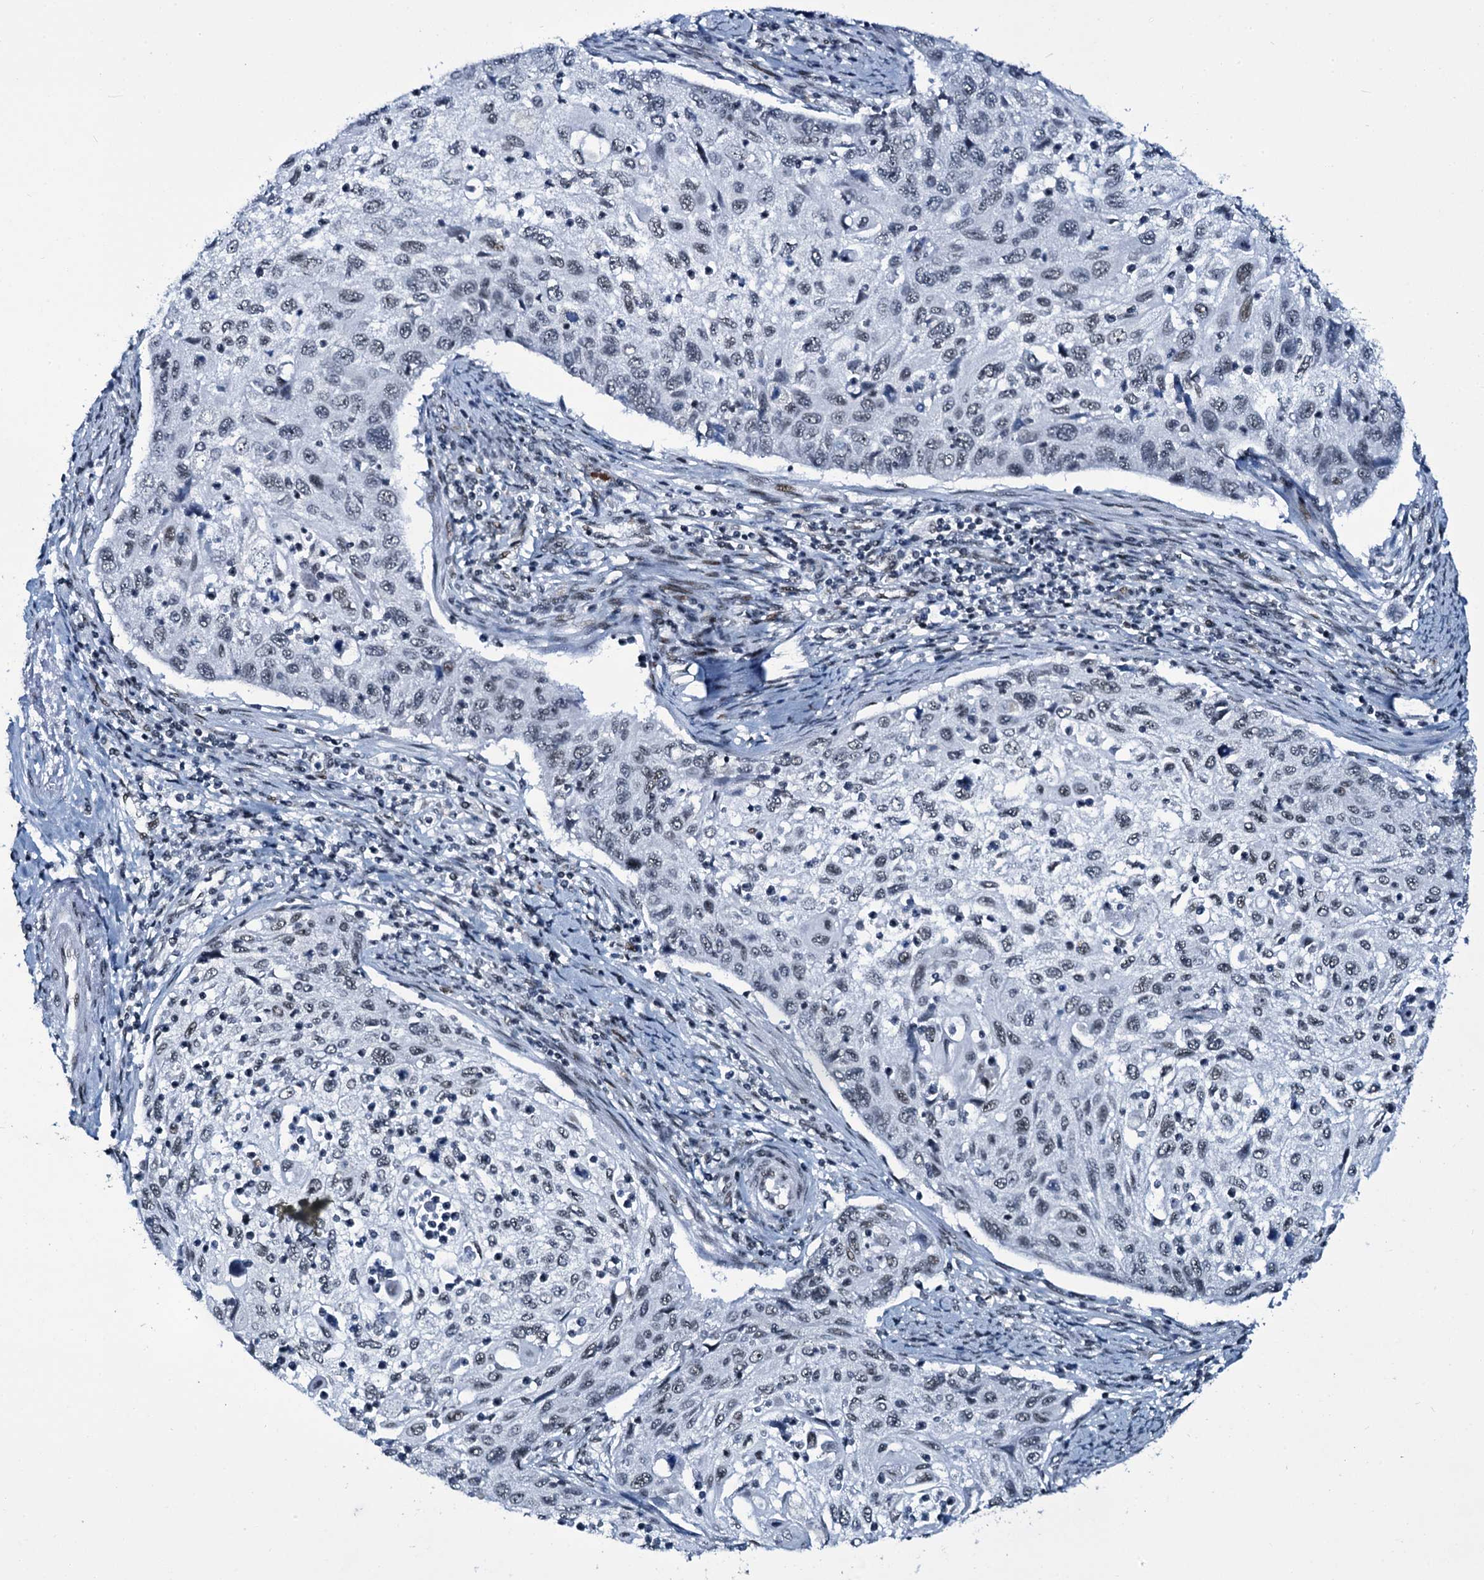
{"staining": {"intensity": "negative", "quantity": "none", "location": "none"}, "tissue": "cervical cancer", "cell_type": "Tumor cells", "image_type": "cancer", "snomed": [{"axis": "morphology", "description": "Squamous cell carcinoma, NOS"}, {"axis": "topography", "description": "Cervix"}], "caption": "Immunohistochemical staining of cervical cancer (squamous cell carcinoma) reveals no significant positivity in tumor cells. (DAB immunohistochemistry with hematoxylin counter stain).", "gene": "ZMIZ2", "patient": {"sex": "female", "age": 70}}